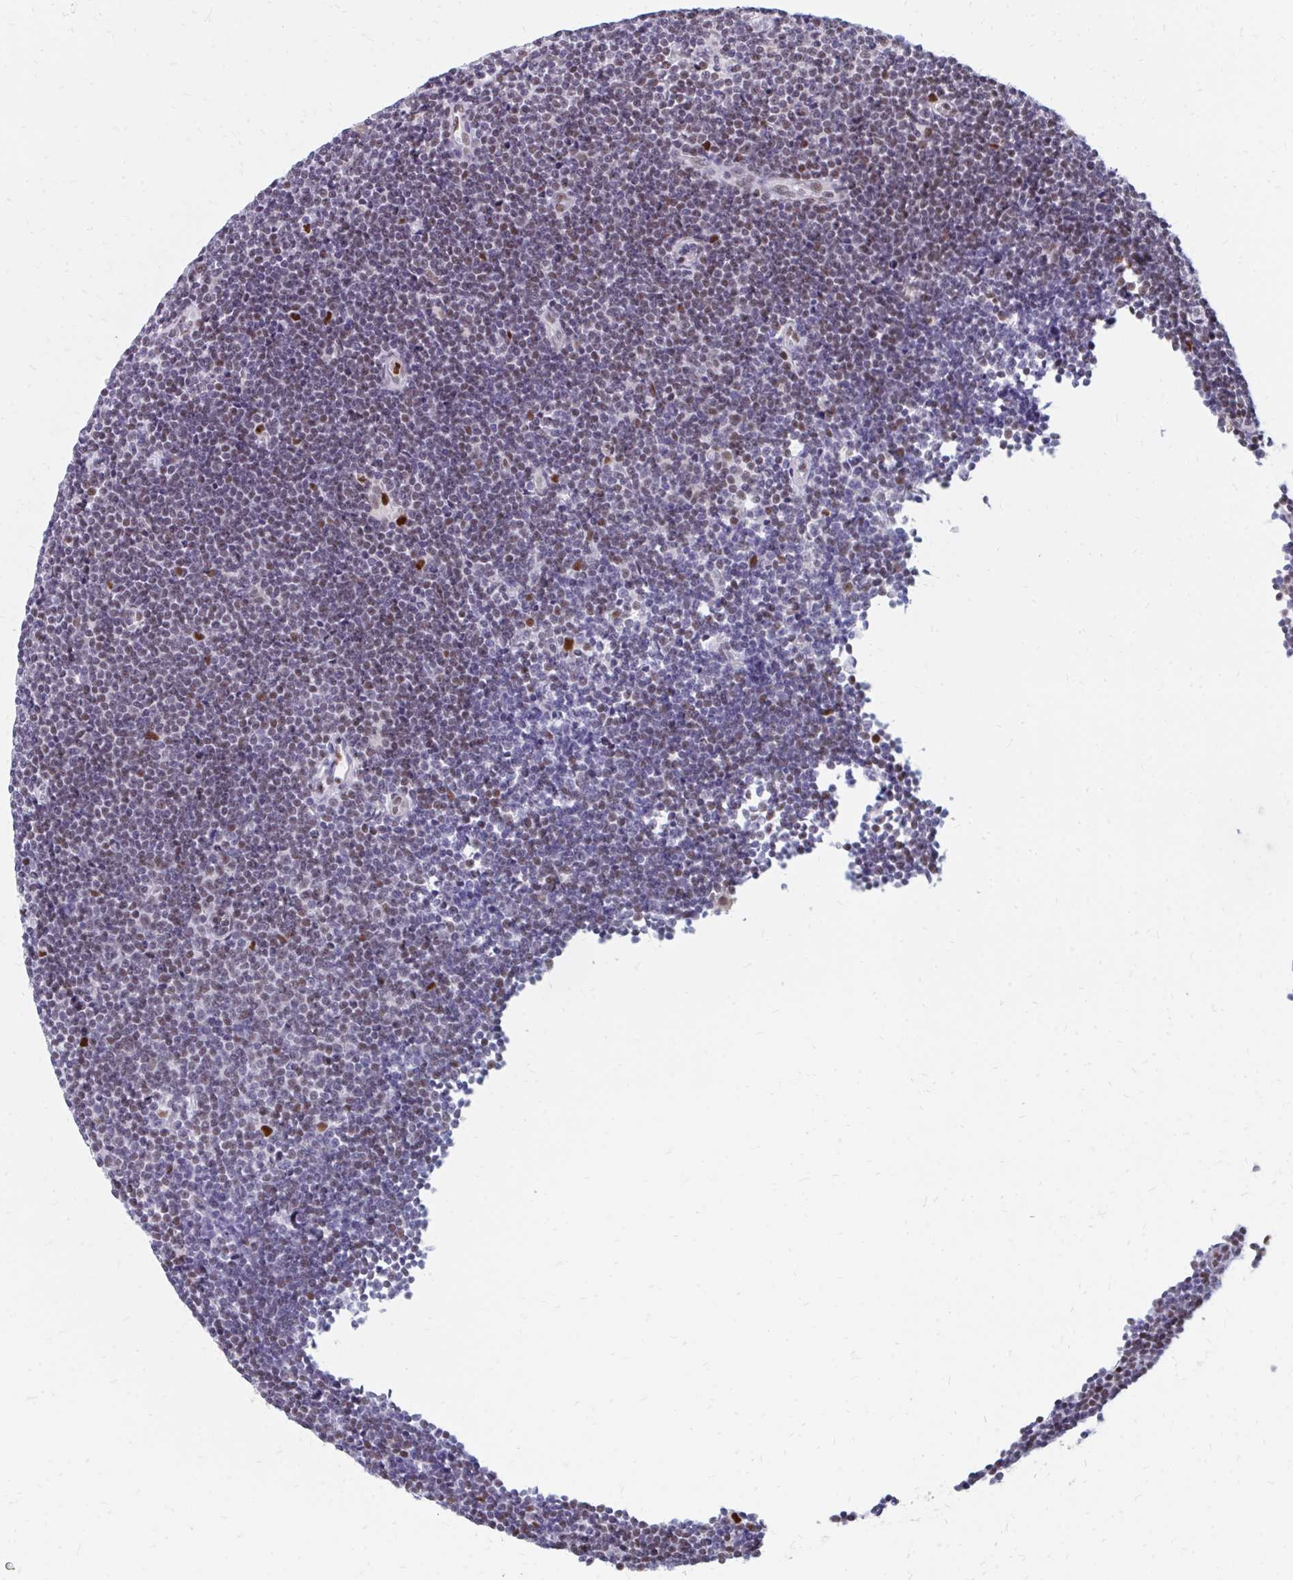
{"staining": {"intensity": "weak", "quantity": "<25%", "location": "nuclear"}, "tissue": "lymphoma", "cell_type": "Tumor cells", "image_type": "cancer", "snomed": [{"axis": "morphology", "description": "Malignant lymphoma, non-Hodgkin's type, Low grade"}, {"axis": "topography", "description": "Lymph node"}], "caption": "High power microscopy photomicrograph of an immunohistochemistry (IHC) histopathology image of lymphoma, revealing no significant expression in tumor cells.", "gene": "PLK3", "patient": {"sex": "male", "age": 48}}